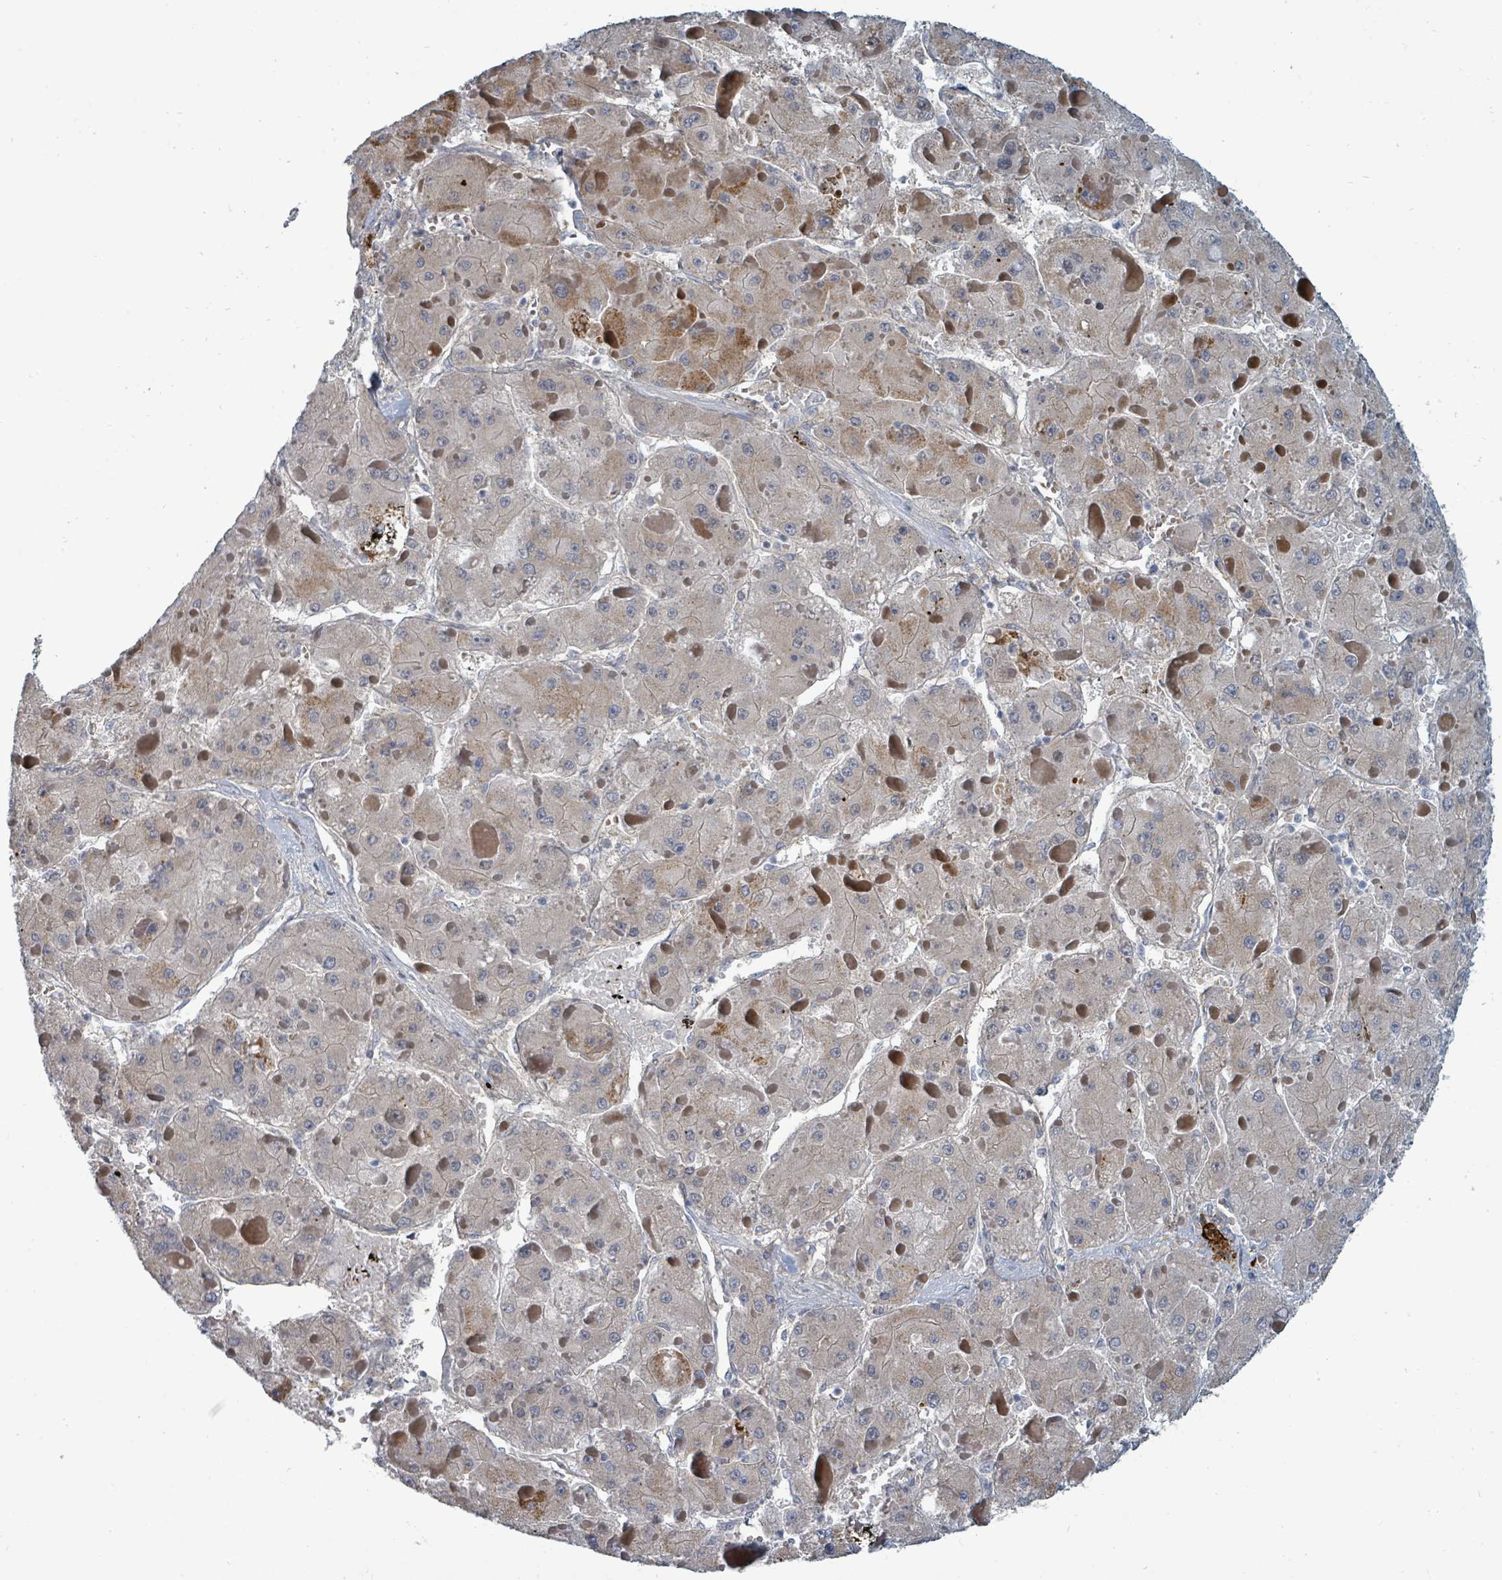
{"staining": {"intensity": "moderate", "quantity": "<25%", "location": "cytoplasmic/membranous"}, "tissue": "liver cancer", "cell_type": "Tumor cells", "image_type": "cancer", "snomed": [{"axis": "morphology", "description": "Carcinoma, Hepatocellular, NOS"}, {"axis": "topography", "description": "Liver"}], "caption": "Moderate cytoplasmic/membranous expression is identified in about <25% of tumor cells in hepatocellular carcinoma (liver).", "gene": "TRDMT1", "patient": {"sex": "female", "age": 73}}